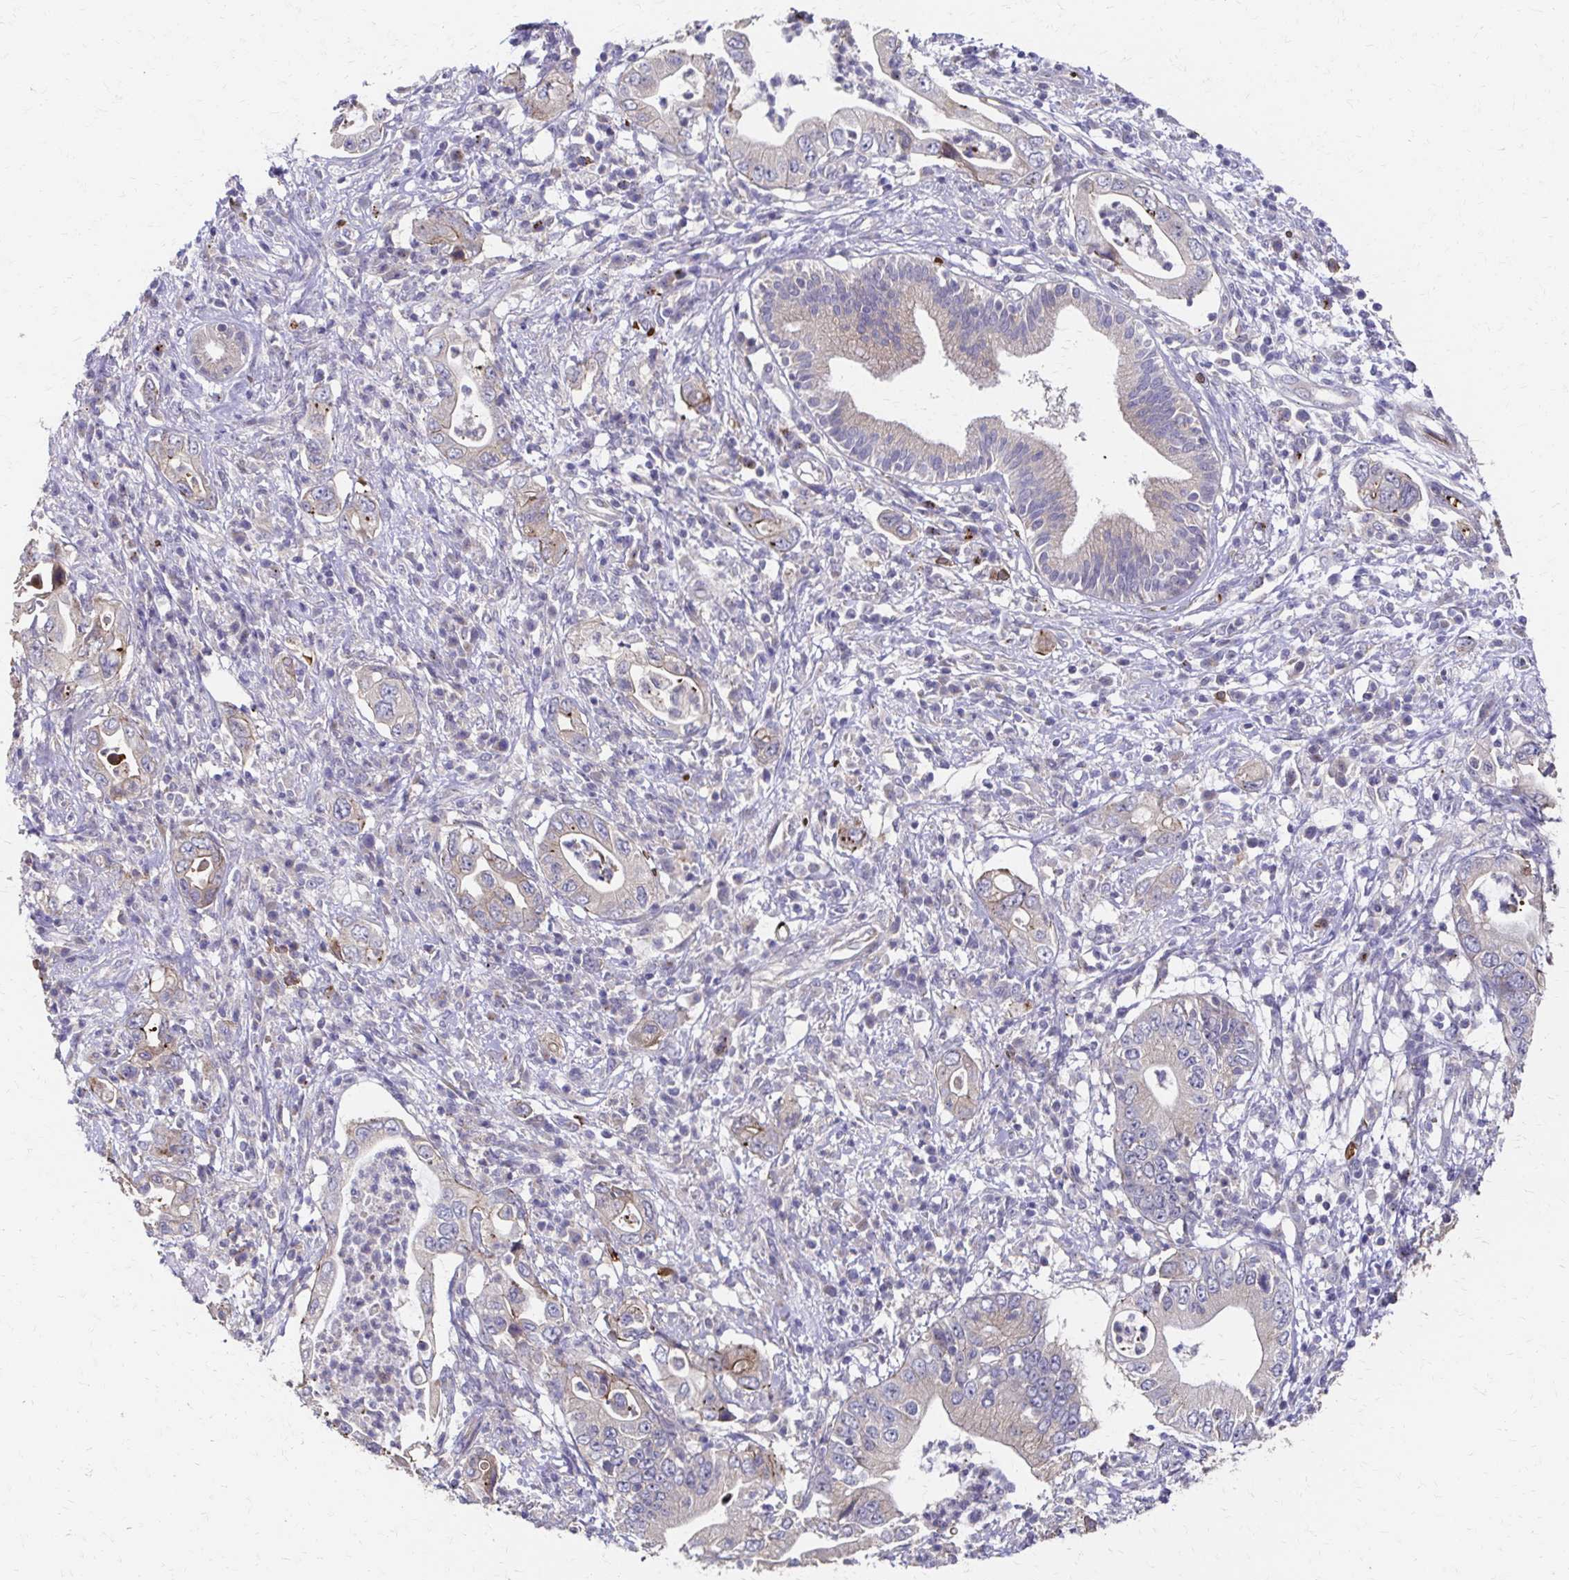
{"staining": {"intensity": "weak", "quantity": "<25%", "location": "cytoplasmic/membranous"}, "tissue": "pancreatic cancer", "cell_type": "Tumor cells", "image_type": "cancer", "snomed": [{"axis": "morphology", "description": "Adenocarcinoma, NOS"}, {"axis": "topography", "description": "Pancreas"}], "caption": "There is no significant expression in tumor cells of pancreatic cancer.", "gene": "SKA2", "patient": {"sex": "female", "age": 72}}